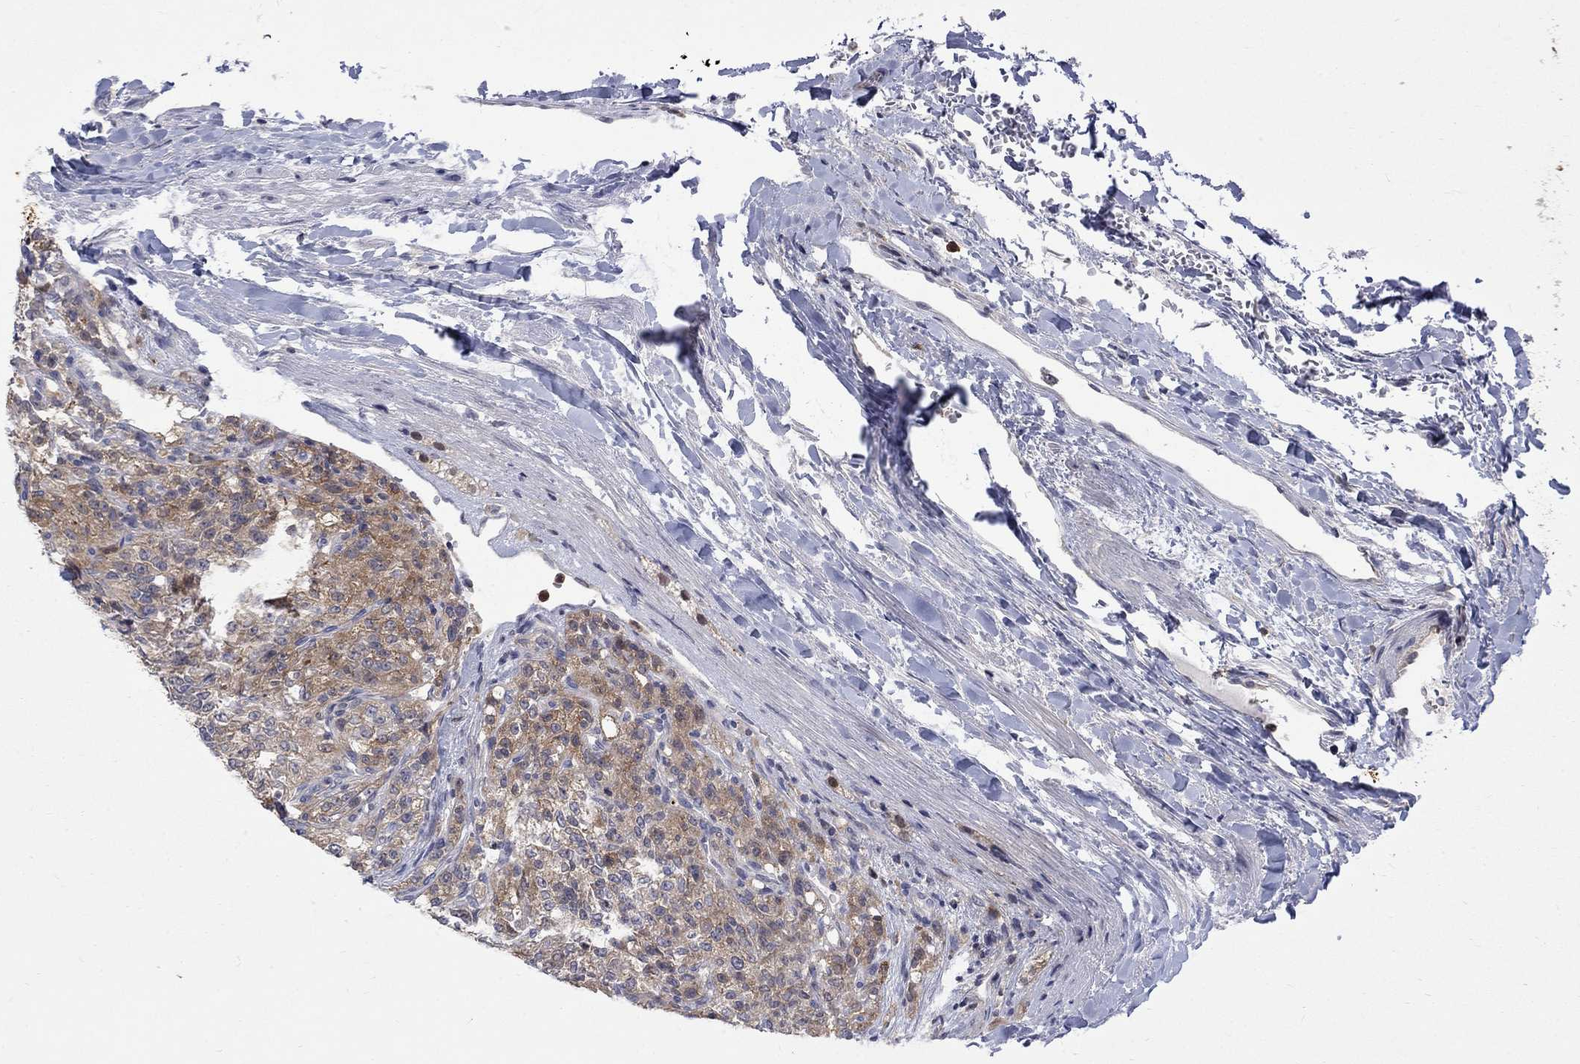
{"staining": {"intensity": "moderate", "quantity": "25%-75%", "location": "cytoplasmic/membranous"}, "tissue": "renal cancer", "cell_type": "Tumor cells", "image_type": "cancer", "snomed": [{"axis": "morphology", "description": "Adenocarcinoma, NOS"}, {"axis": "topography", "description": "Kidney"}], "caption": "IHC photomicrograph of renal cancer (adenocarcinoma) stained for a protein (brown), which shows medium levels of moderate cytoplasmic/membranous staining in approximately 25%-75% of tumor cells.", "gene": "HKDC1", "patient": {"sex": "female", "age": 63}}